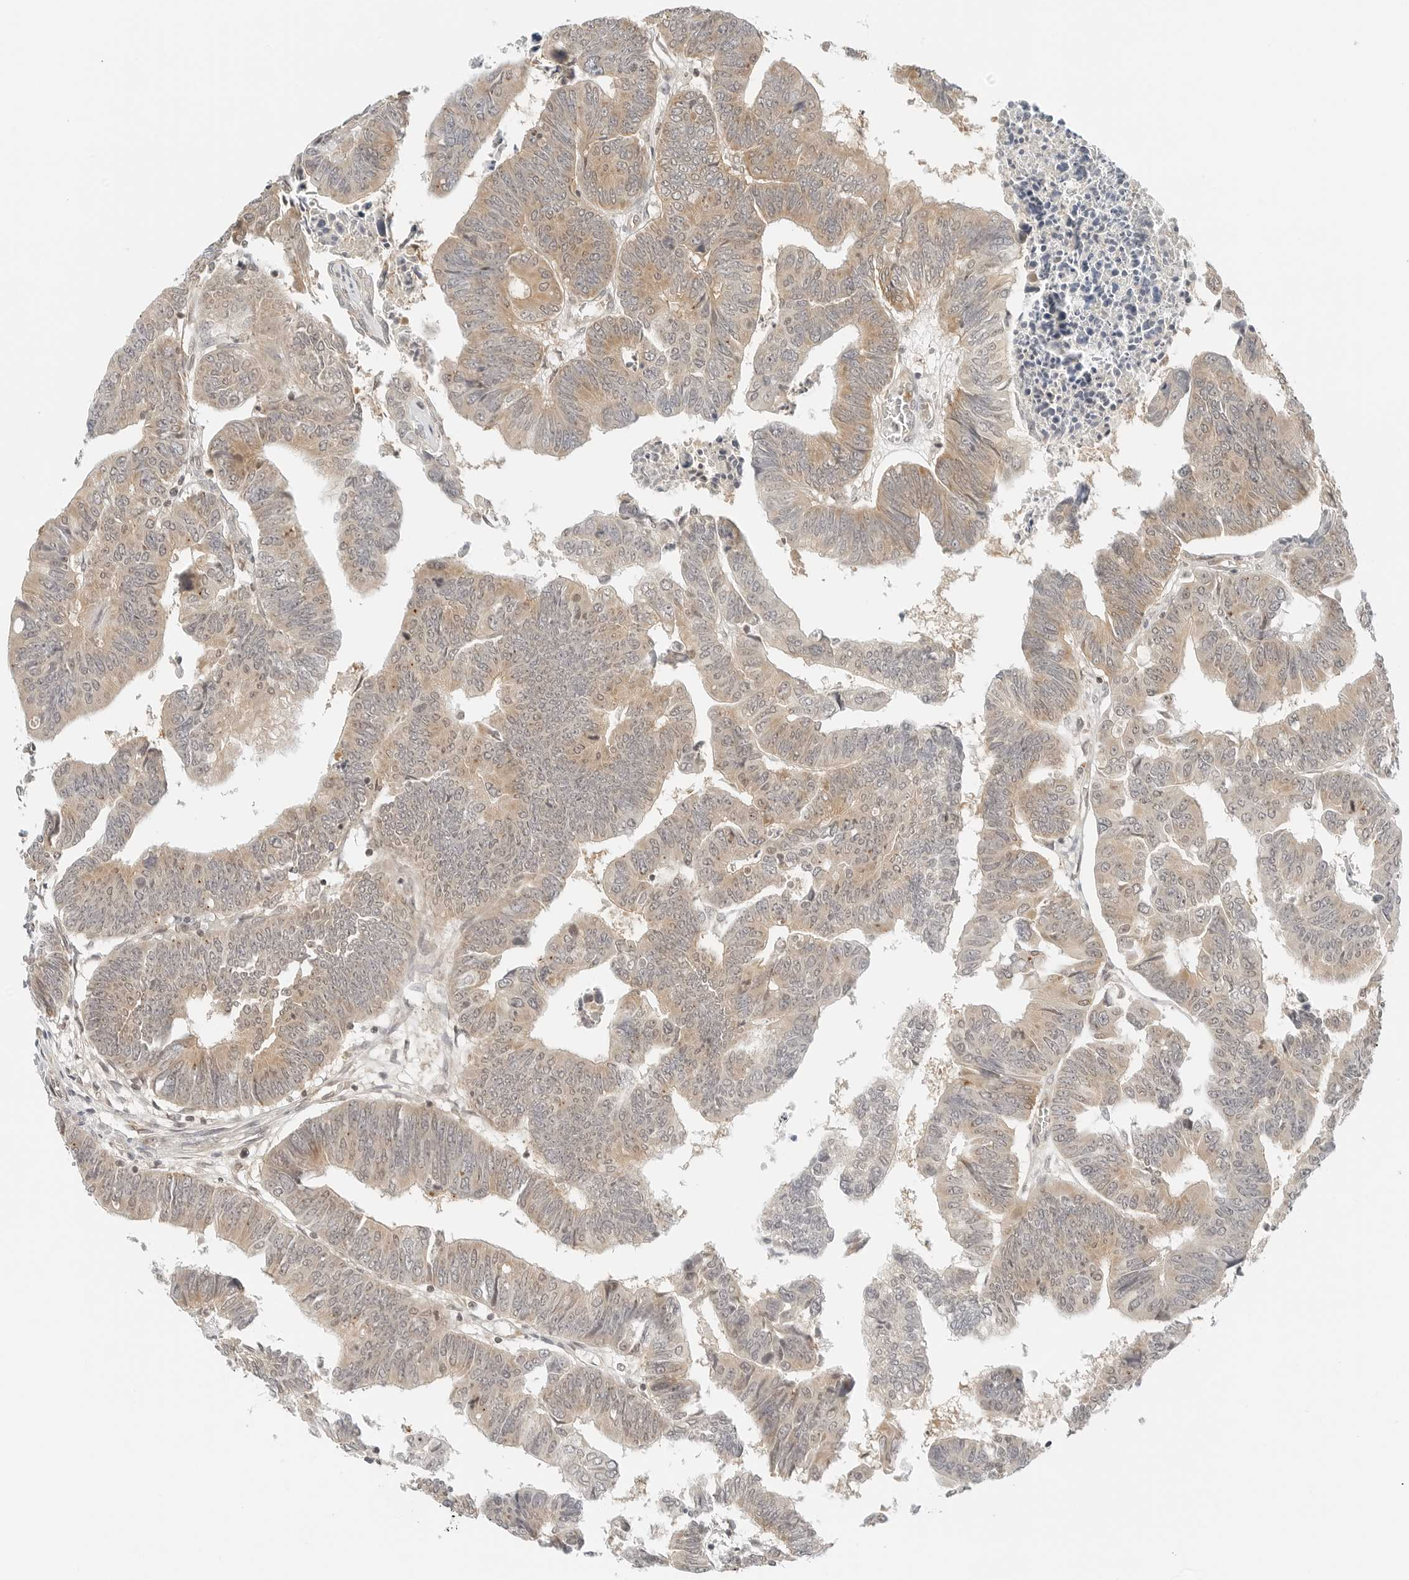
{"staining": {"intensity": "weak", "quantity": ">75%", "location": "cytoplasmic/membranous,nuclear"}, "tissue": "colorectal cancer", "cell_type": "Tumor cells", "image_type": "cancer", "snomed": [{"axis": "morphology", "description": "Adenocarcinoma, NOS"}, {"axis": "topography", "description": "Rectum"}], "caption": "About >75% of tumor cells in adenocarcinoma (colorectal) show weak cytoplasmic/membranous and nuclear protein staining as visualized by brown immunohistochemical staining.", "gene": "IQCC", "patient": {"sex": "female", "age": 65}}